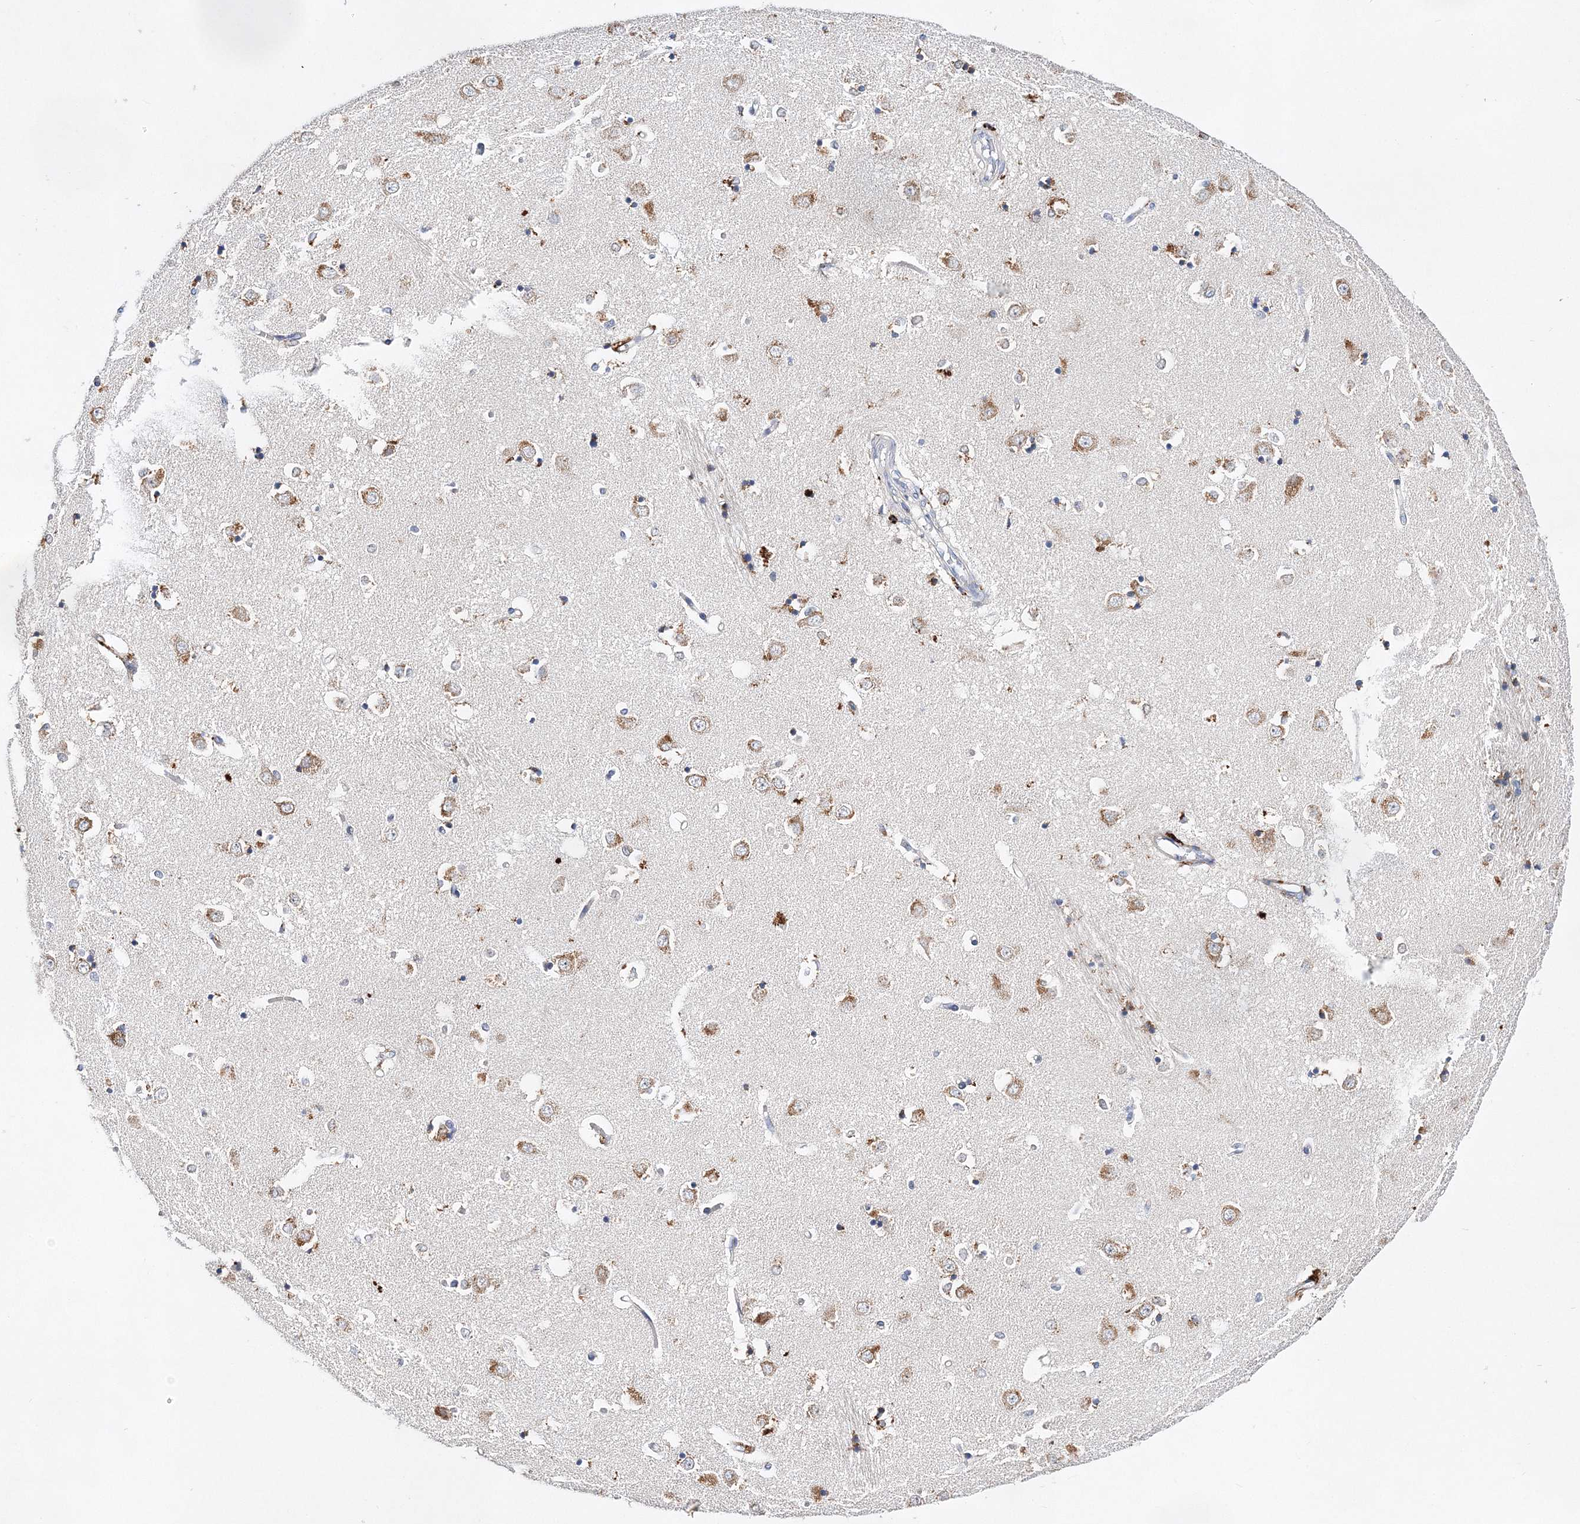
{"staining": {"intensity": "moderate", "quantity": "25%-75%", "location": "cytoplasmic/membranous"}, "tissue": "caudate", "cell_type": "Glial cells", "image_type": "normal", "snomed": [{"axis": "morphology", "description": "Normal tissue, NOS"}, {"axis": "topography", "description": "Lateral ventricle wall"}], "caption": "Brown immunohistochemical staining in unremarkable human caudate exhibits moderate cytoplasmic/membranous staining in about 25%-75% of glial cells.", "gene": "C3orf38", "patient": {"sex": "male", "age": 45}}